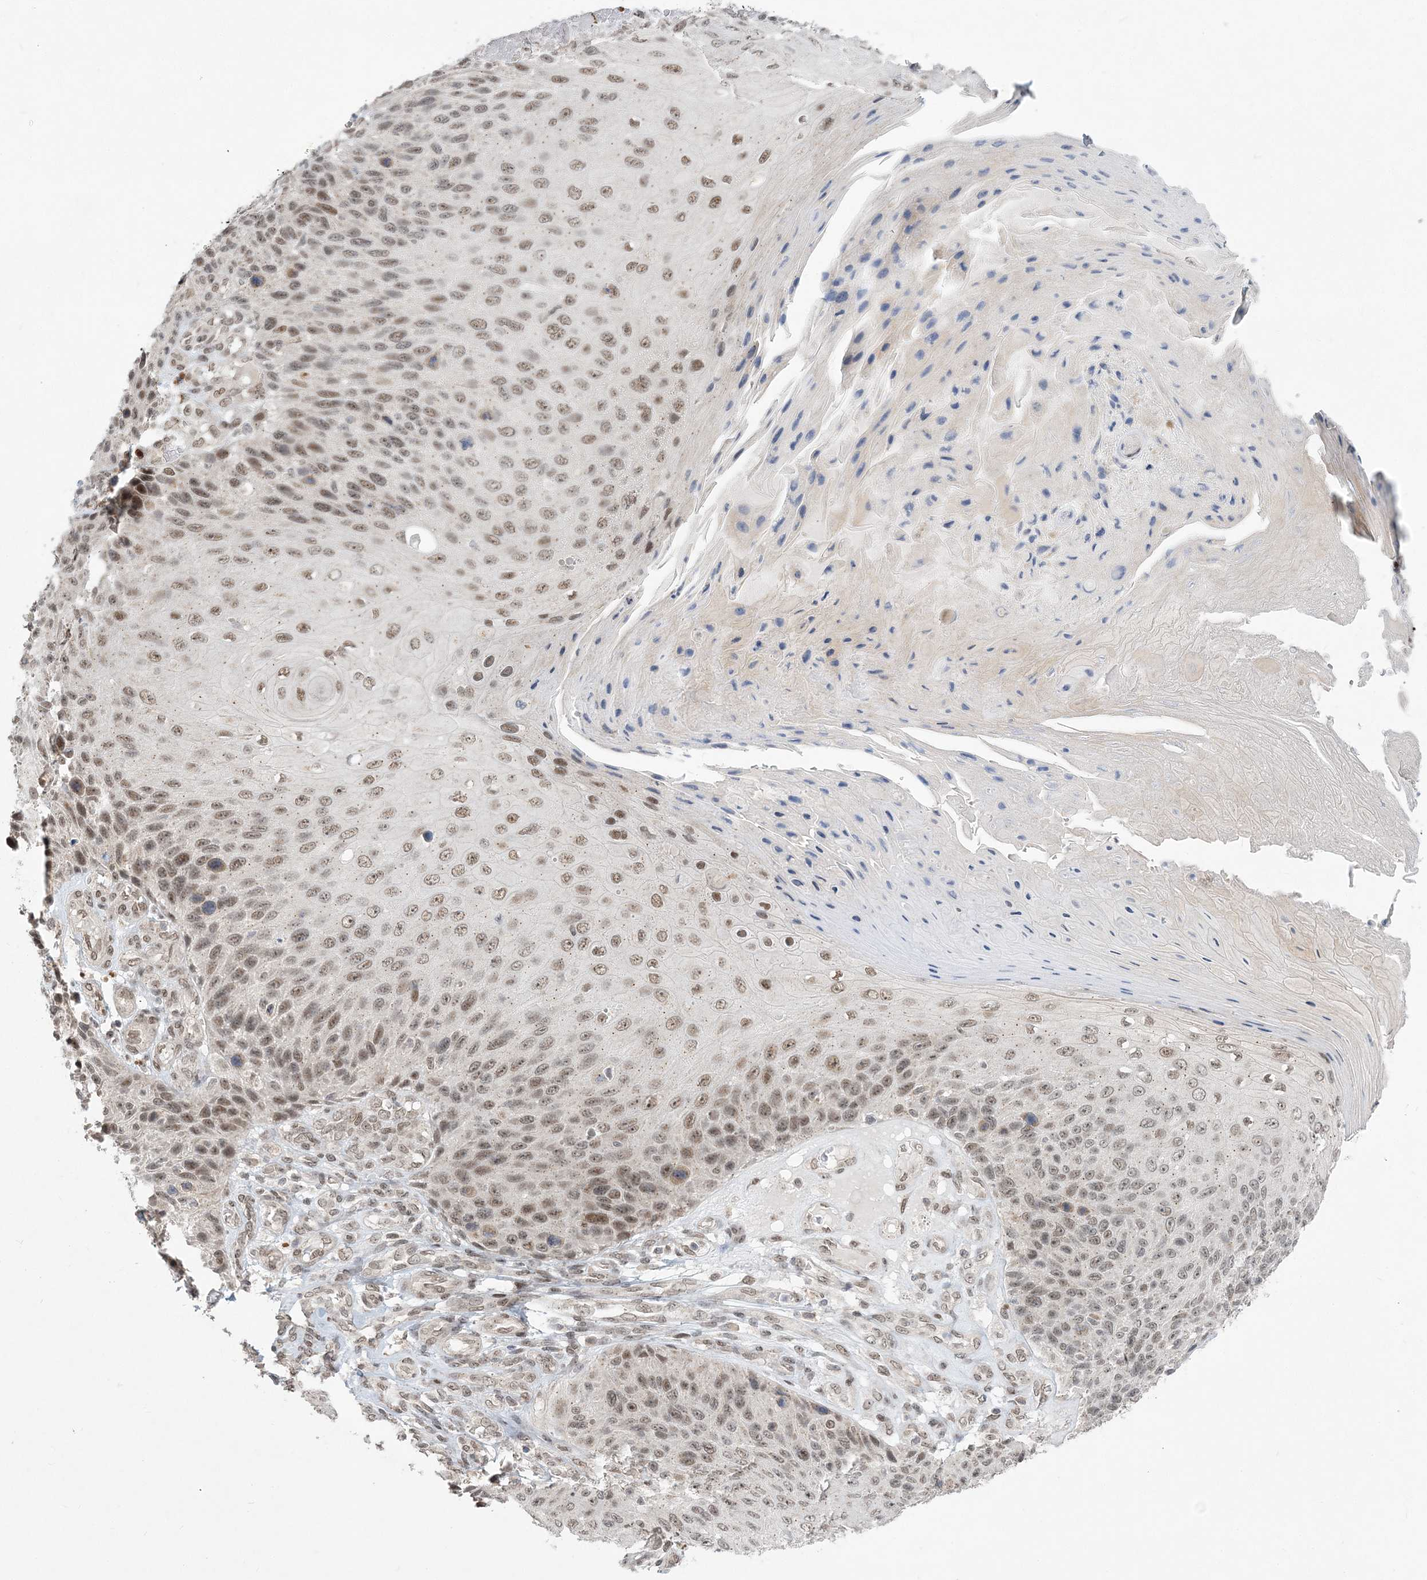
{"staining": {"intensity": "moderate", "quantity": ">75%", "location": "nuclear"}, "tissue": "skin cancer", "cell_type": "Tumor cells", "image_type": "cancer", "snomed": [{"axis": "morphology", "description": "Squamous cell carcinoma, NOS"}, {"axis": "topography", "description": "Skin"}], "caption": "Protein expression analysis of skin squamous cell carcinoma exhibits moderate nuclear expression in approximately >75% of tumor cells.", "gene": "WAC", "patient": {"sex": "female", "age": 88}}